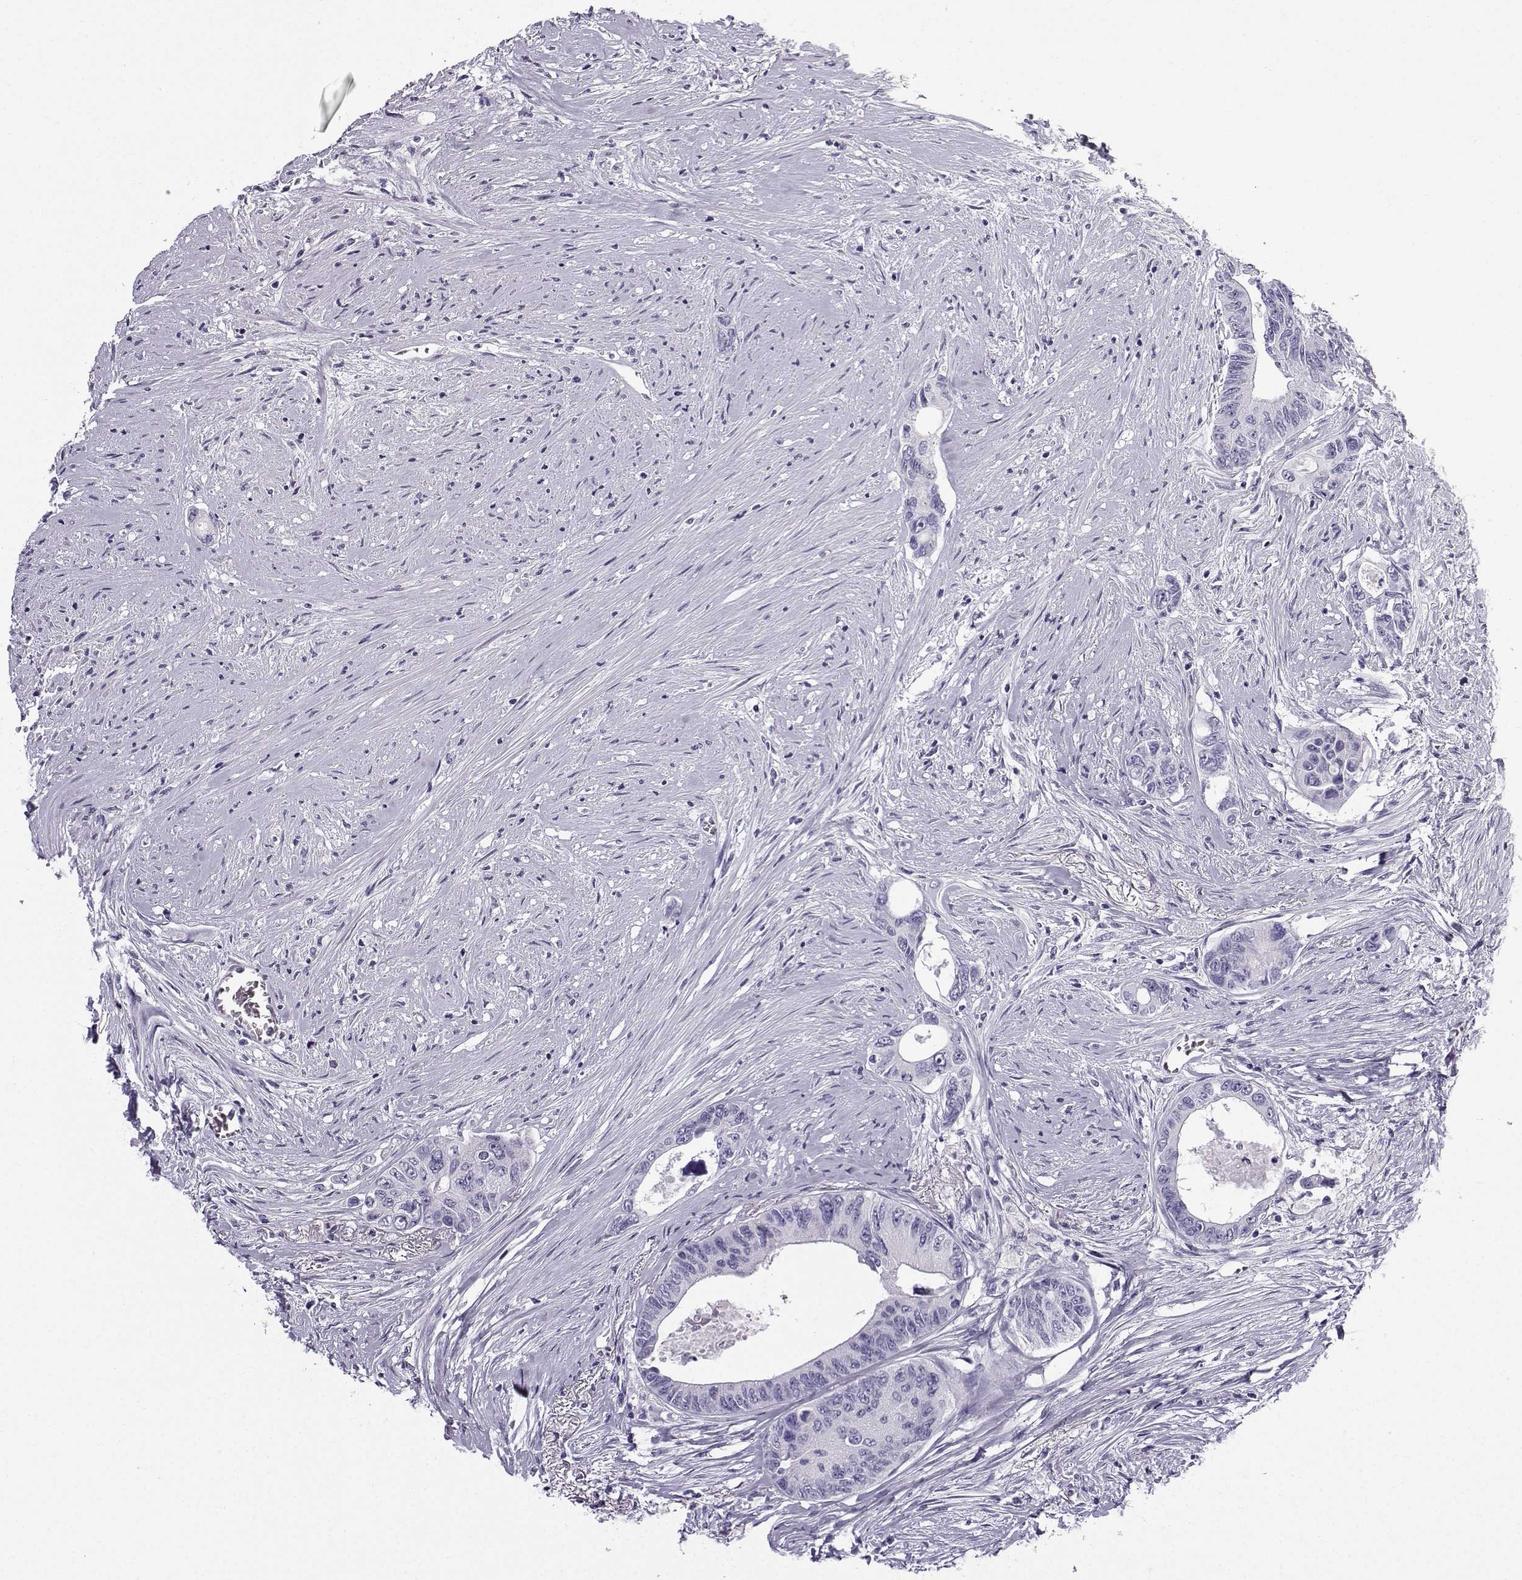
{"staining": {"intensity": "negative", "quantity": "none", "location": "none"}, "tissue": "colorectal cancer", "cell_type": "Tumor cells", "image_type": "cancer", "snomed": [{"axis": "morphology", "description": "Adenocarcinoma, NOS"}, {"axis": "topography", "description": "Rectum"}], "caption": "DAB (3,3'-diaminobenzidine) immunohistochemical staining of adenocarcinoma (colorectal) shows no significant positivity in tumor cells. Brightfield microscopy of immunohistochemistry stained with DAB (brown) and hematoxylin (blue), captured at high magnification.", "gene": "ZBTB8B", "patient": {"sex": "male", "age": 59}}